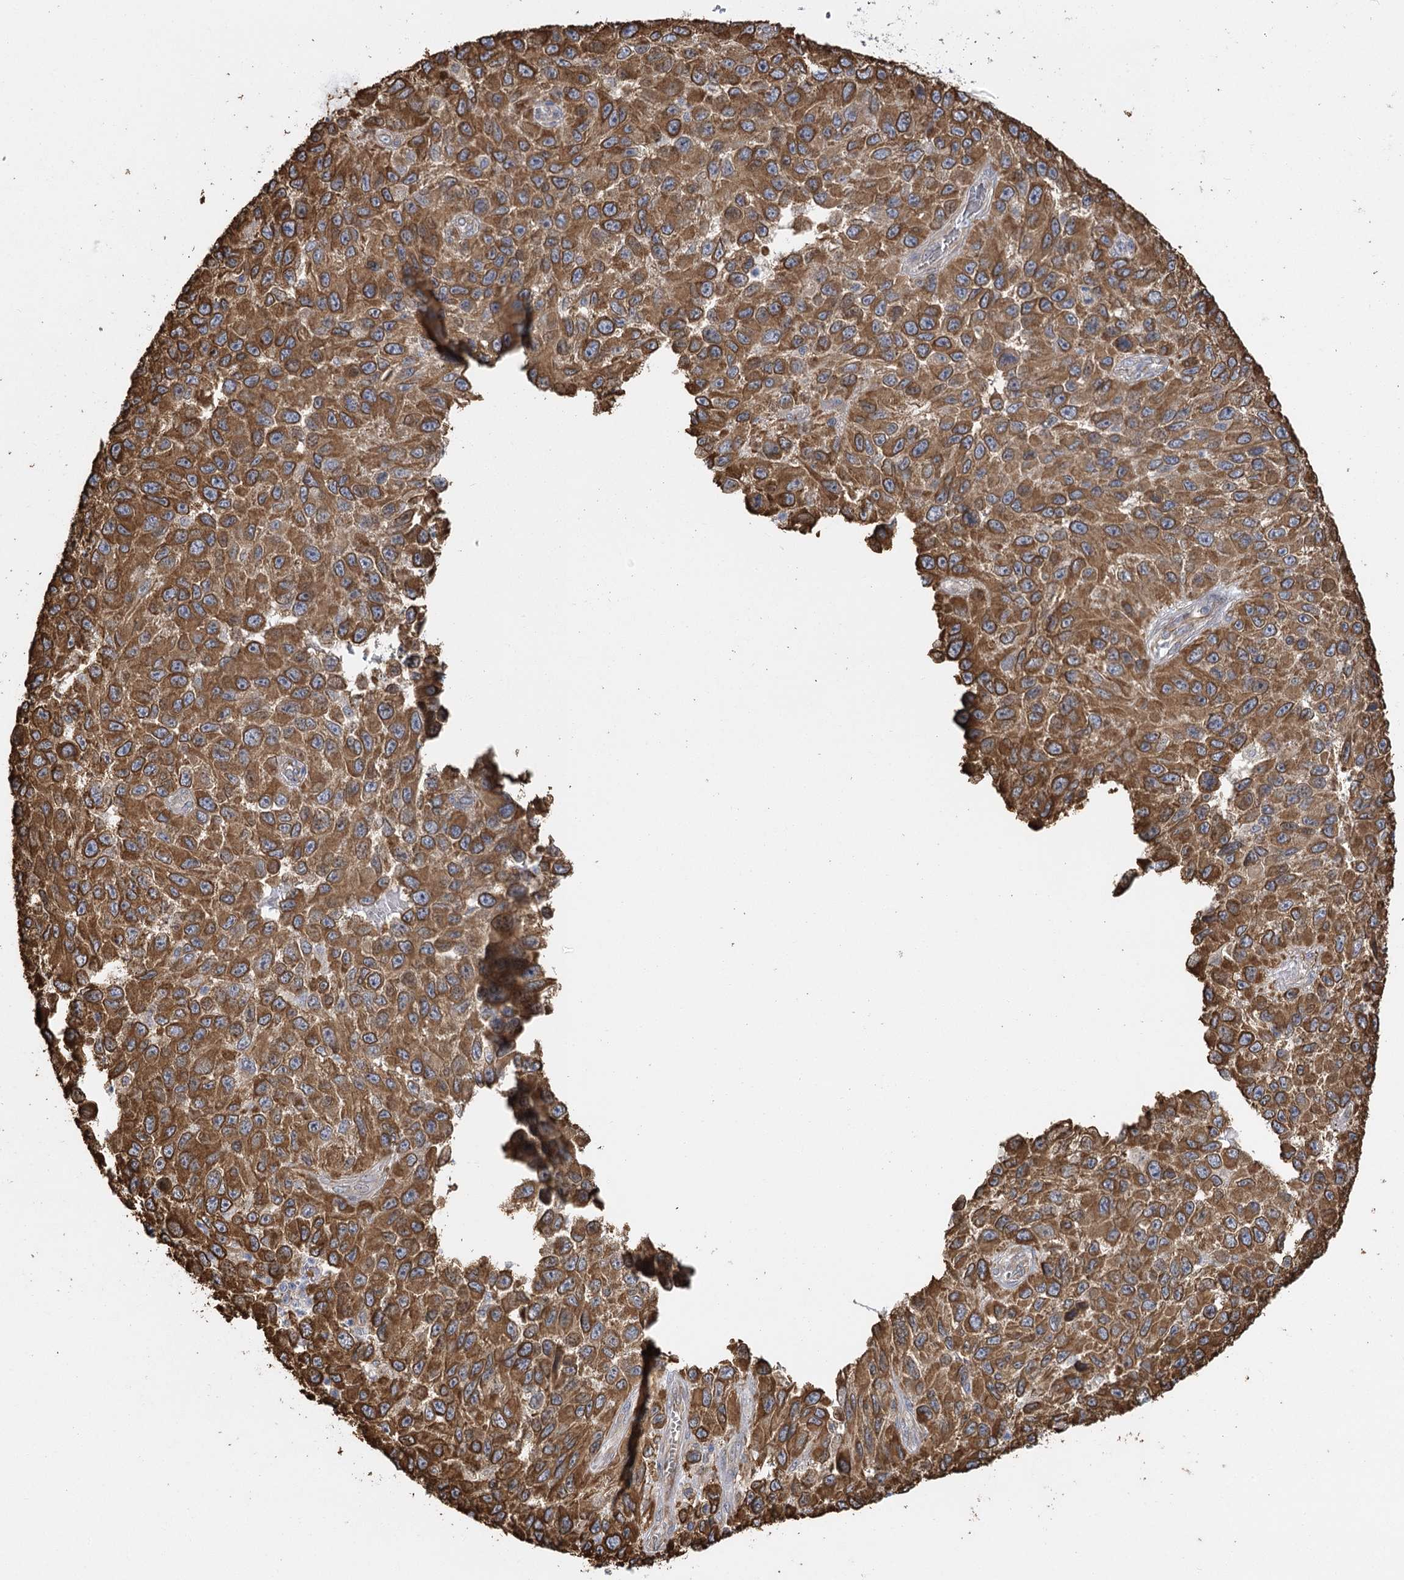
{"staining": {"intensity": "moderate", "quantity": ">75%", "location": "cytoplasmic/membranous"}, "tissue": "melanoma", "cell_type": "Tumor cells", "image_type": "cancer", "snomed": [{"axis": "morphology", "description": "Normal tissue, NOS"}, {"axis": "morphology", "description": "Malignant melanoma, NOS"}, {"axis": "topography", "description": "Skin"}], "caption": "Melanoma stained with IHC reveals moderate cytoplasmic/membranous positivity in approximately >75% of tumor cells. (DAB IHC with brightfield microscopy, high magnification).", "gene": "IL11RA", "patient": {"sex": "female", "age": 96}}